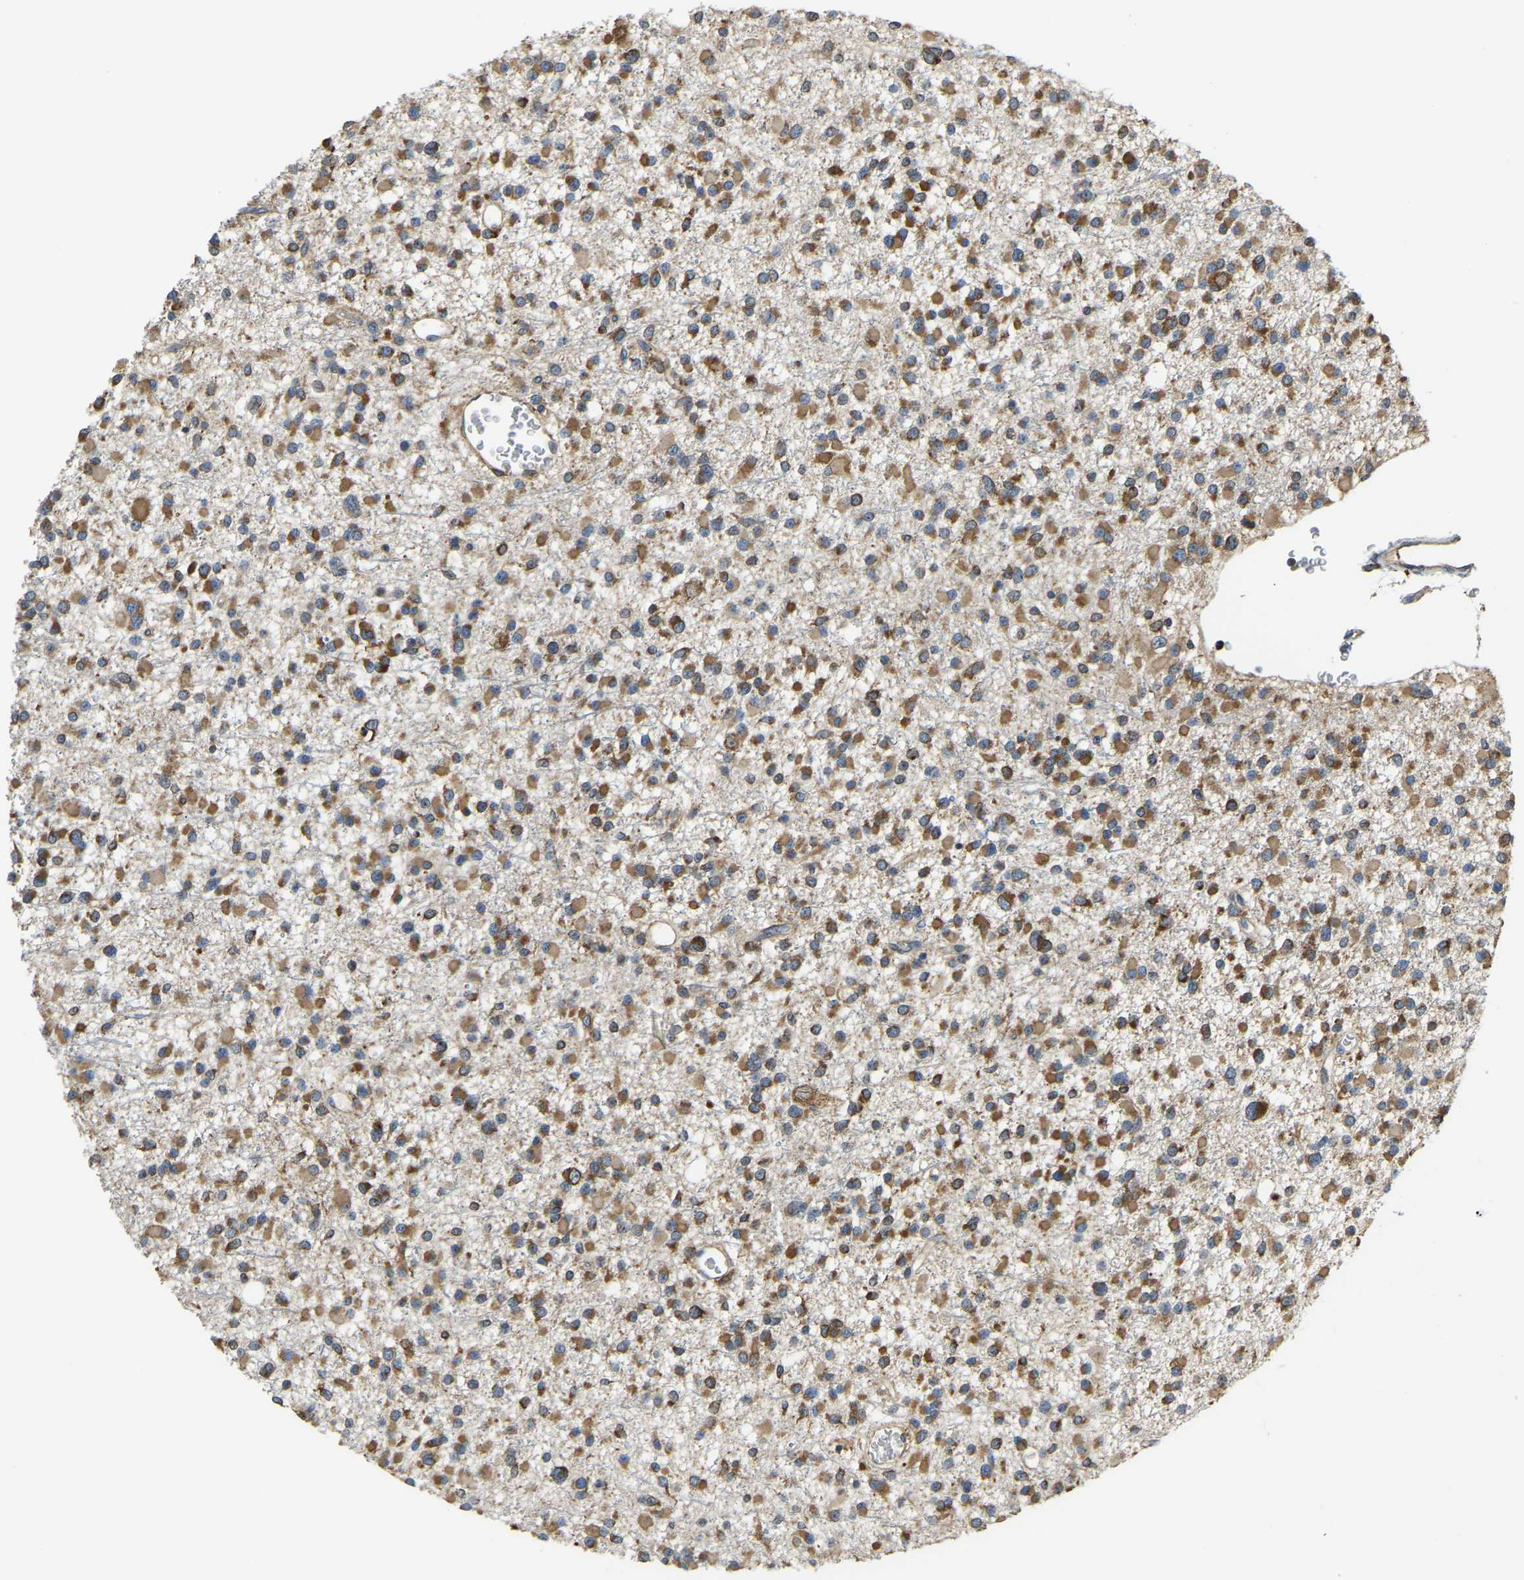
{"staining": {"intensity": "moderate", "quantity": ">75%", "location": "cytoplasmic/membranous"}, "tissue": "glioma", "cell_type": "Tumor cells", "image_type": "cancer", "snomed": [{"axis": "morphology", "description": "Glioma, malignant, Low grade"}, {"axis": "topography", "description": "Brain"}], "caption": "The micrograph shows a brown stain indicating the presence of a protein in the cytoplasmic/membranous of tumor cells in glioma. (DAB IHC, brown staining for protein, blue staining for nuclei).", "gene": "RNF115", "patient": {"sex": "female", "age": 22}}